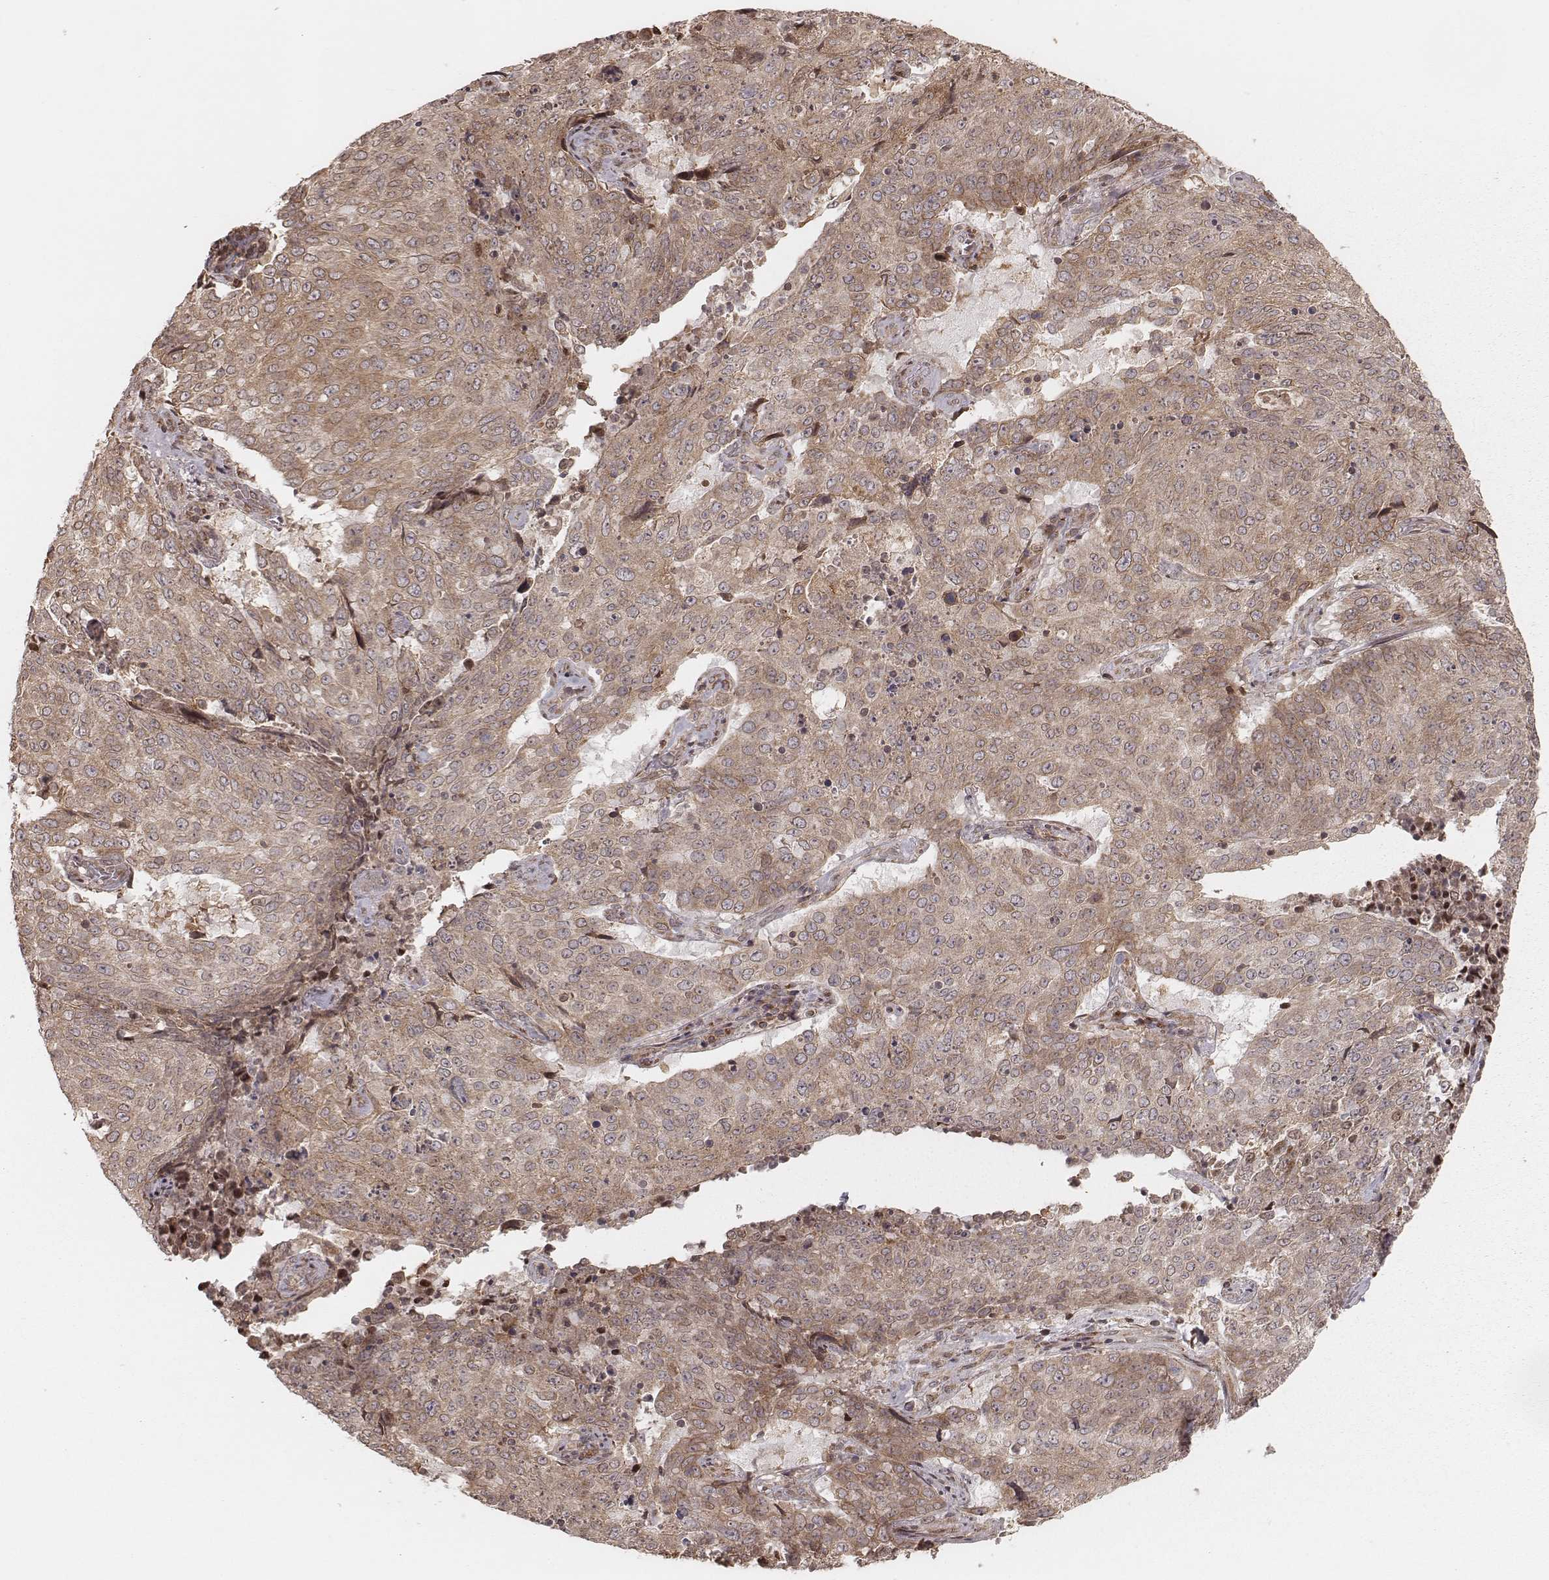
{"staining": {"intensity": "weak", "quantity": ">75%", "location": "cytoplasmic/membranous"}, "tissue": "lung cancer", "cell_type": "Tumor cells", "image_type": "cancer", "snomed": [{"axis": "morphology", "description": "Normal tissue, NOS"}, {"axis": "morphology", "description": "Squamous cell carcinoma, NOS"}, {"axis": "topography", "description": "Bronchus"}, {"axis": "topography", "description": "Lung"}], "caption": "Immunohistochemical staining of human lung squamous cell carcinoma demonstrates low levels of weak cytoplasmic/membranous staining in approximately >75% of tumor cells.", "gene": "MYO19", "patient": {"sex": "male", "age": 64}}